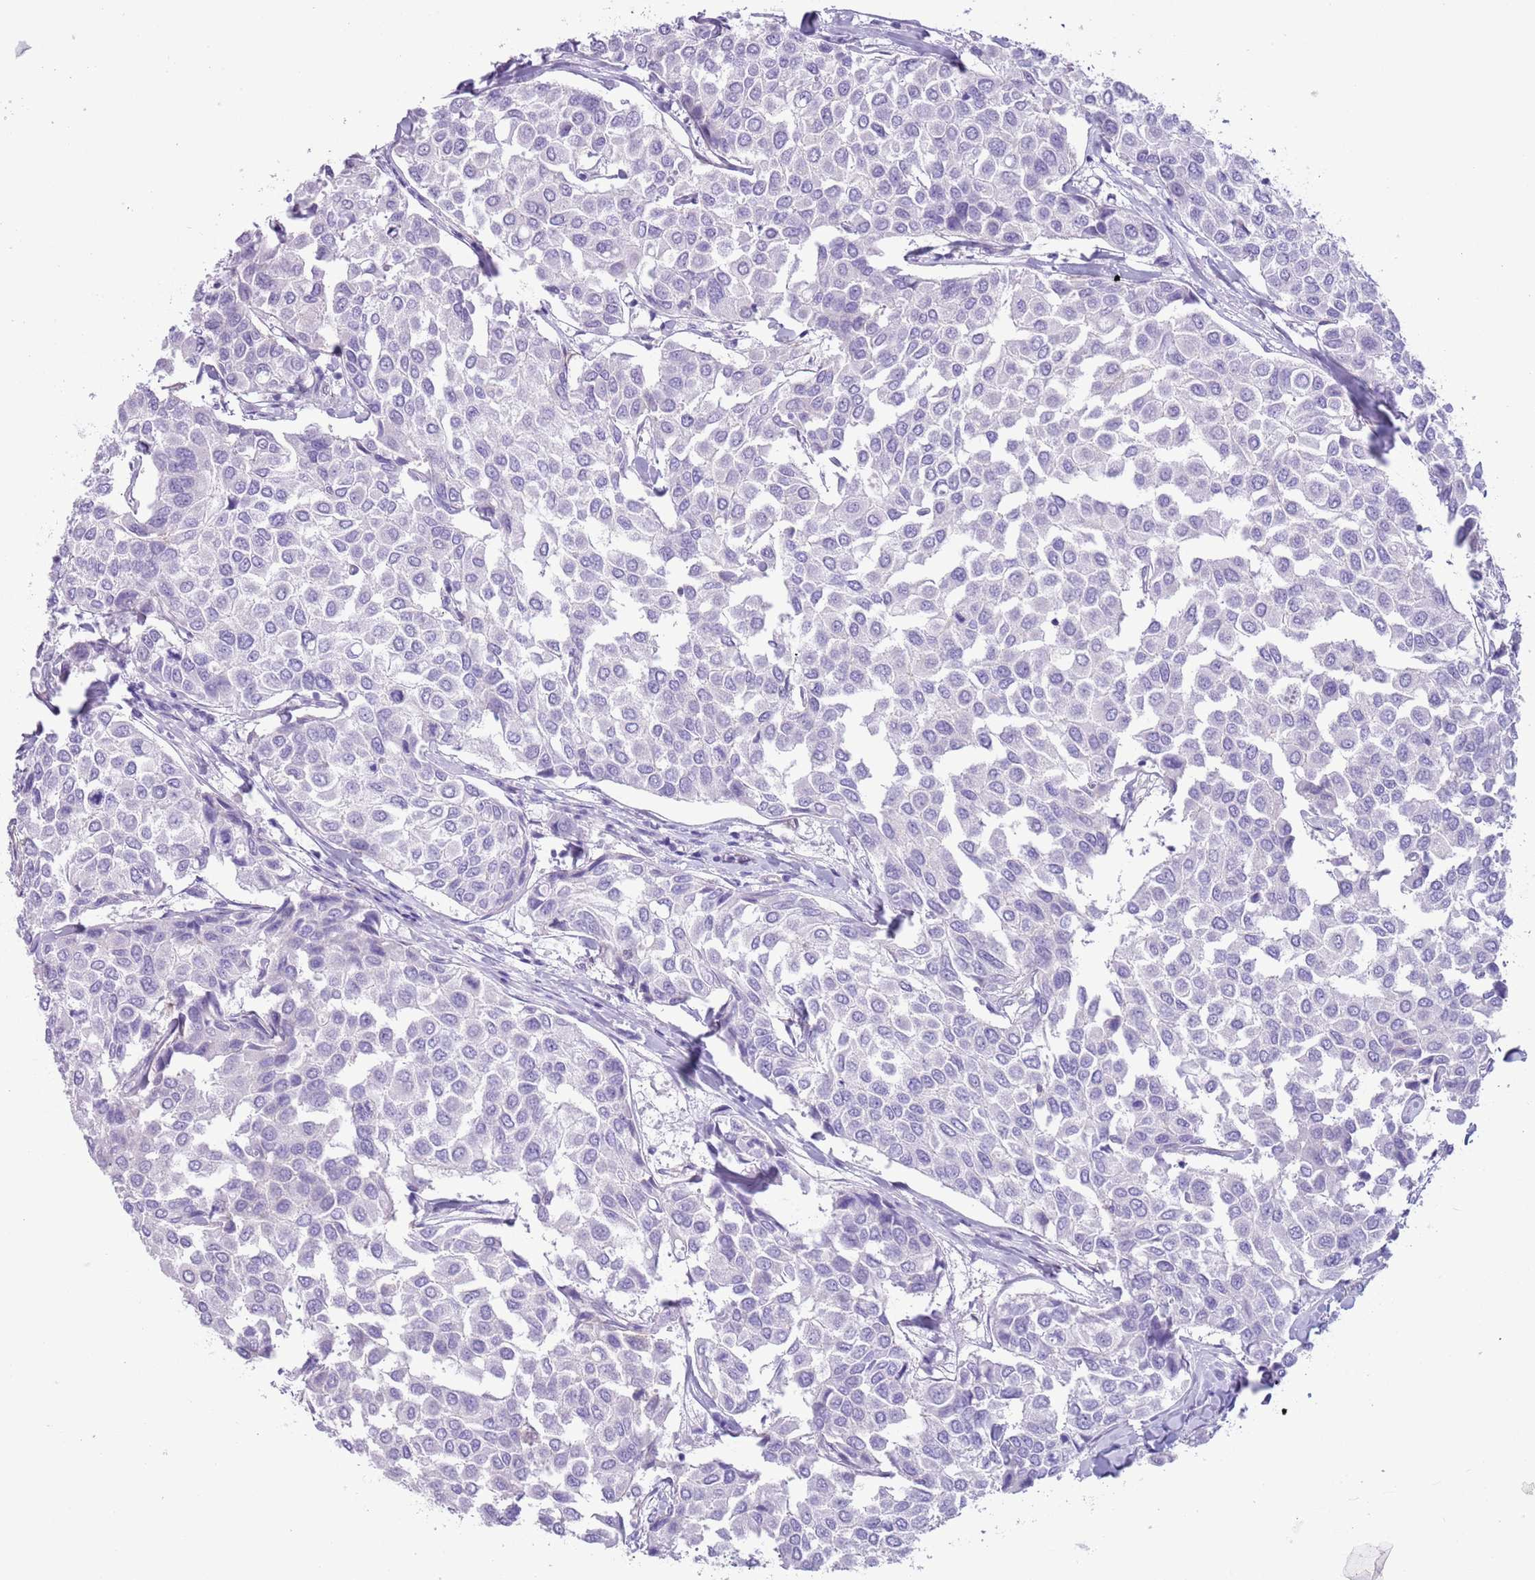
{"staining": {"intensity": "negative", "quantity": "none", "location": "none"}, "tissue": "breast cancer", "cell_type": "Tumor cells", "image_type": "cancer", "snomed": [{"axis": "morphology", "description": "Duct carcinoma"}, {"axis": "topography", "description": "Breast"}], "caption": "The immunohistochemistry (IHC) micrograph has no significant expression in tumor cells of intraductal carcinoma (breast) tissue. The staining is performed using DAB brown chromogen with nuclei counter-stained in using hematoxylin.", "gene": "RBP3", "patient": {"sex": "female", "age": 55}}